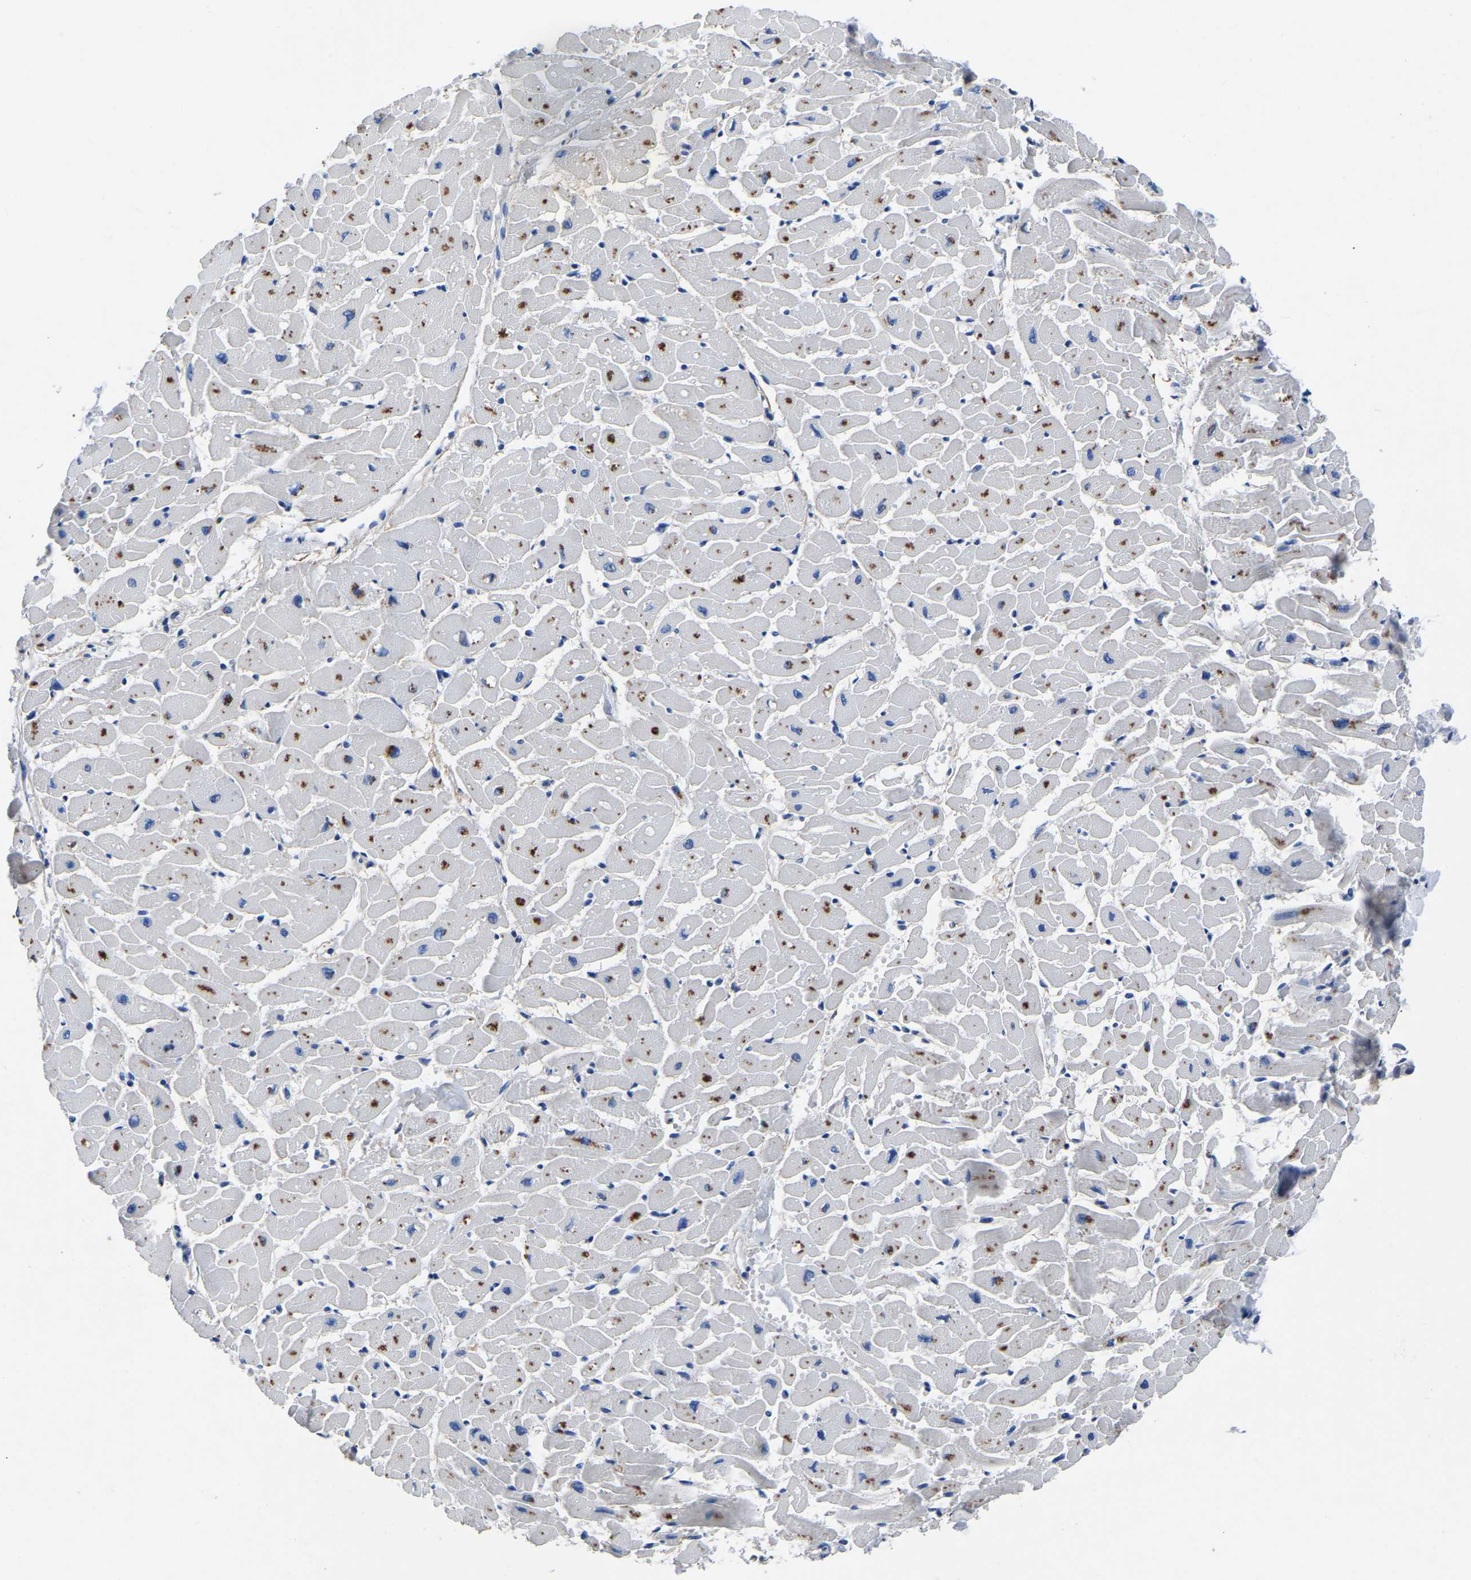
{"staining": {"intensity": "moderate", "quantity": "<25%", "location": "cytoplasmic/membranous"}, "tissue": "heart muscle", "cell_type": "Cardiomyocytes", "image_type": "normal", "snomed": [{"axis": "morphology", "description": "Normal tissue, NOS"}, {"axis": "topography", "description": "Heart"}], "caption": "Heart muscle stained with IHC reveals moderate cytoplasmic/membranous positivity in about <25% of cardiomyocytes.", "gene": "FGD5", "patient": {"sex": "female", "age": 19}}